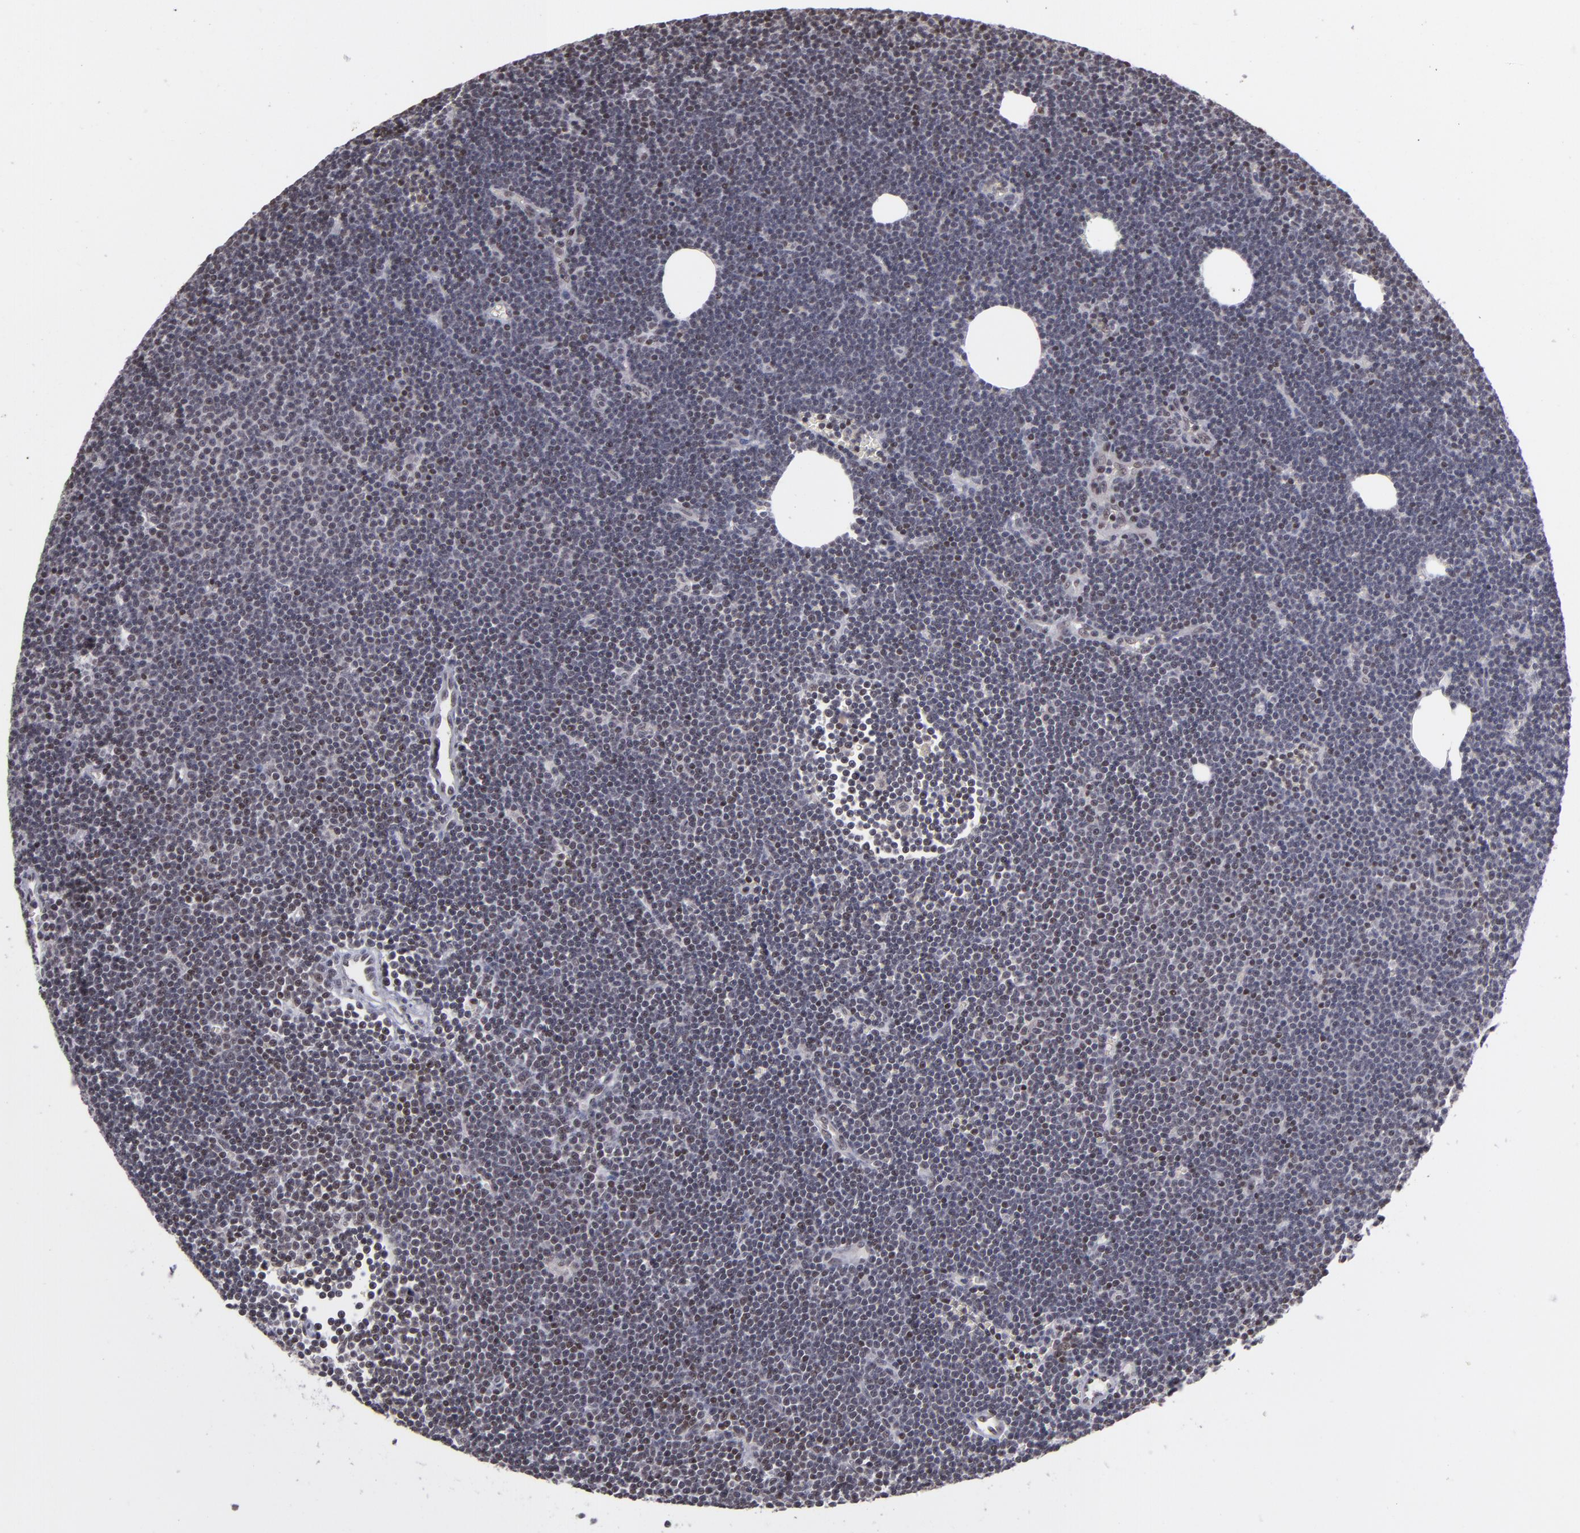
{"staining": {"intensity": "moderate", "quantity": ">75%", "location": "nuclear"}, "tissue": "lymphoma", "cell_type": "Tumor cells", "image_type": "cancer", "snomed": [{"axis": "morphology", "description": "Malignant lymphoma, non-Hodgkin's type, Low grade"}, {"axis": "topography", "description": "Lymph node"}], "caption": "The photomicrograph reveals a brown stain indicating the presence of a protein in the nuclear of tumor cells in lymphoma. The staining was performed using DAB, with brown indicating positive protein expression. Nuclei are stained blue with hematoxylin.", "gene": "MLLT3", "patient": {"sex": "female", "age": 73}}